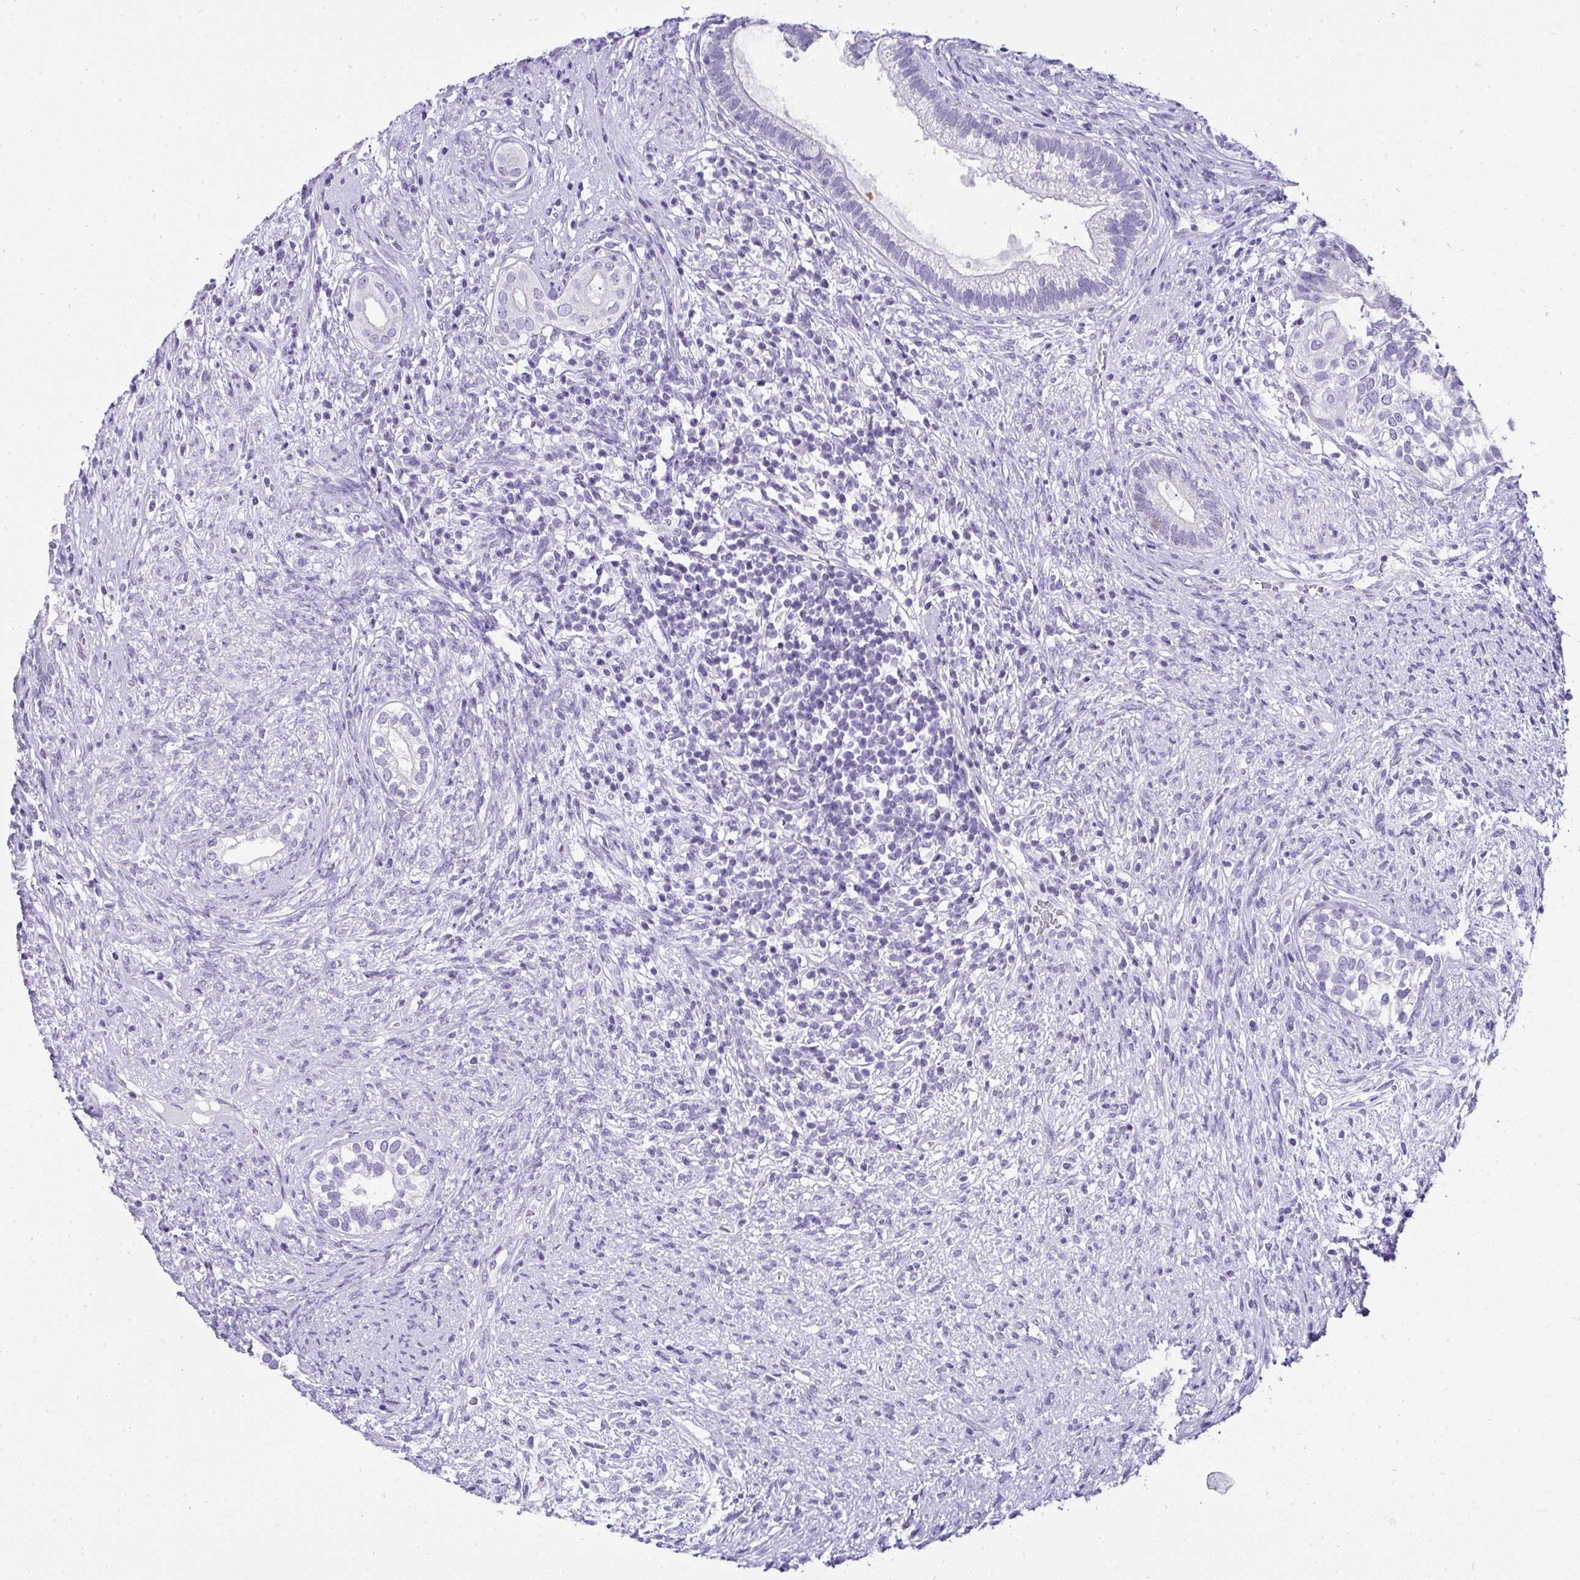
{"staining": {"intensity": "negative", "quantity": "none", "location": "none"}, "tissue": "testis cancer", "cell_type": "Tumor cells", "image_type": "cancer", "snomed": [{"axis": "morphology", "description": "Seminoma, NOS"}, {"axis": "morphology", "description": "Carcinoma, Embryonal, NOS"}, {"axis": "topography", "description": "Testis"}], "caption": "Immunohistochemistry photomicrograph of human embryonal carcinoma (testis) stained for a protein (brown), which exhibits no staining in tumor cells.", "gene": "RNF183", "patient": {"sex": "male", "age": 41}}